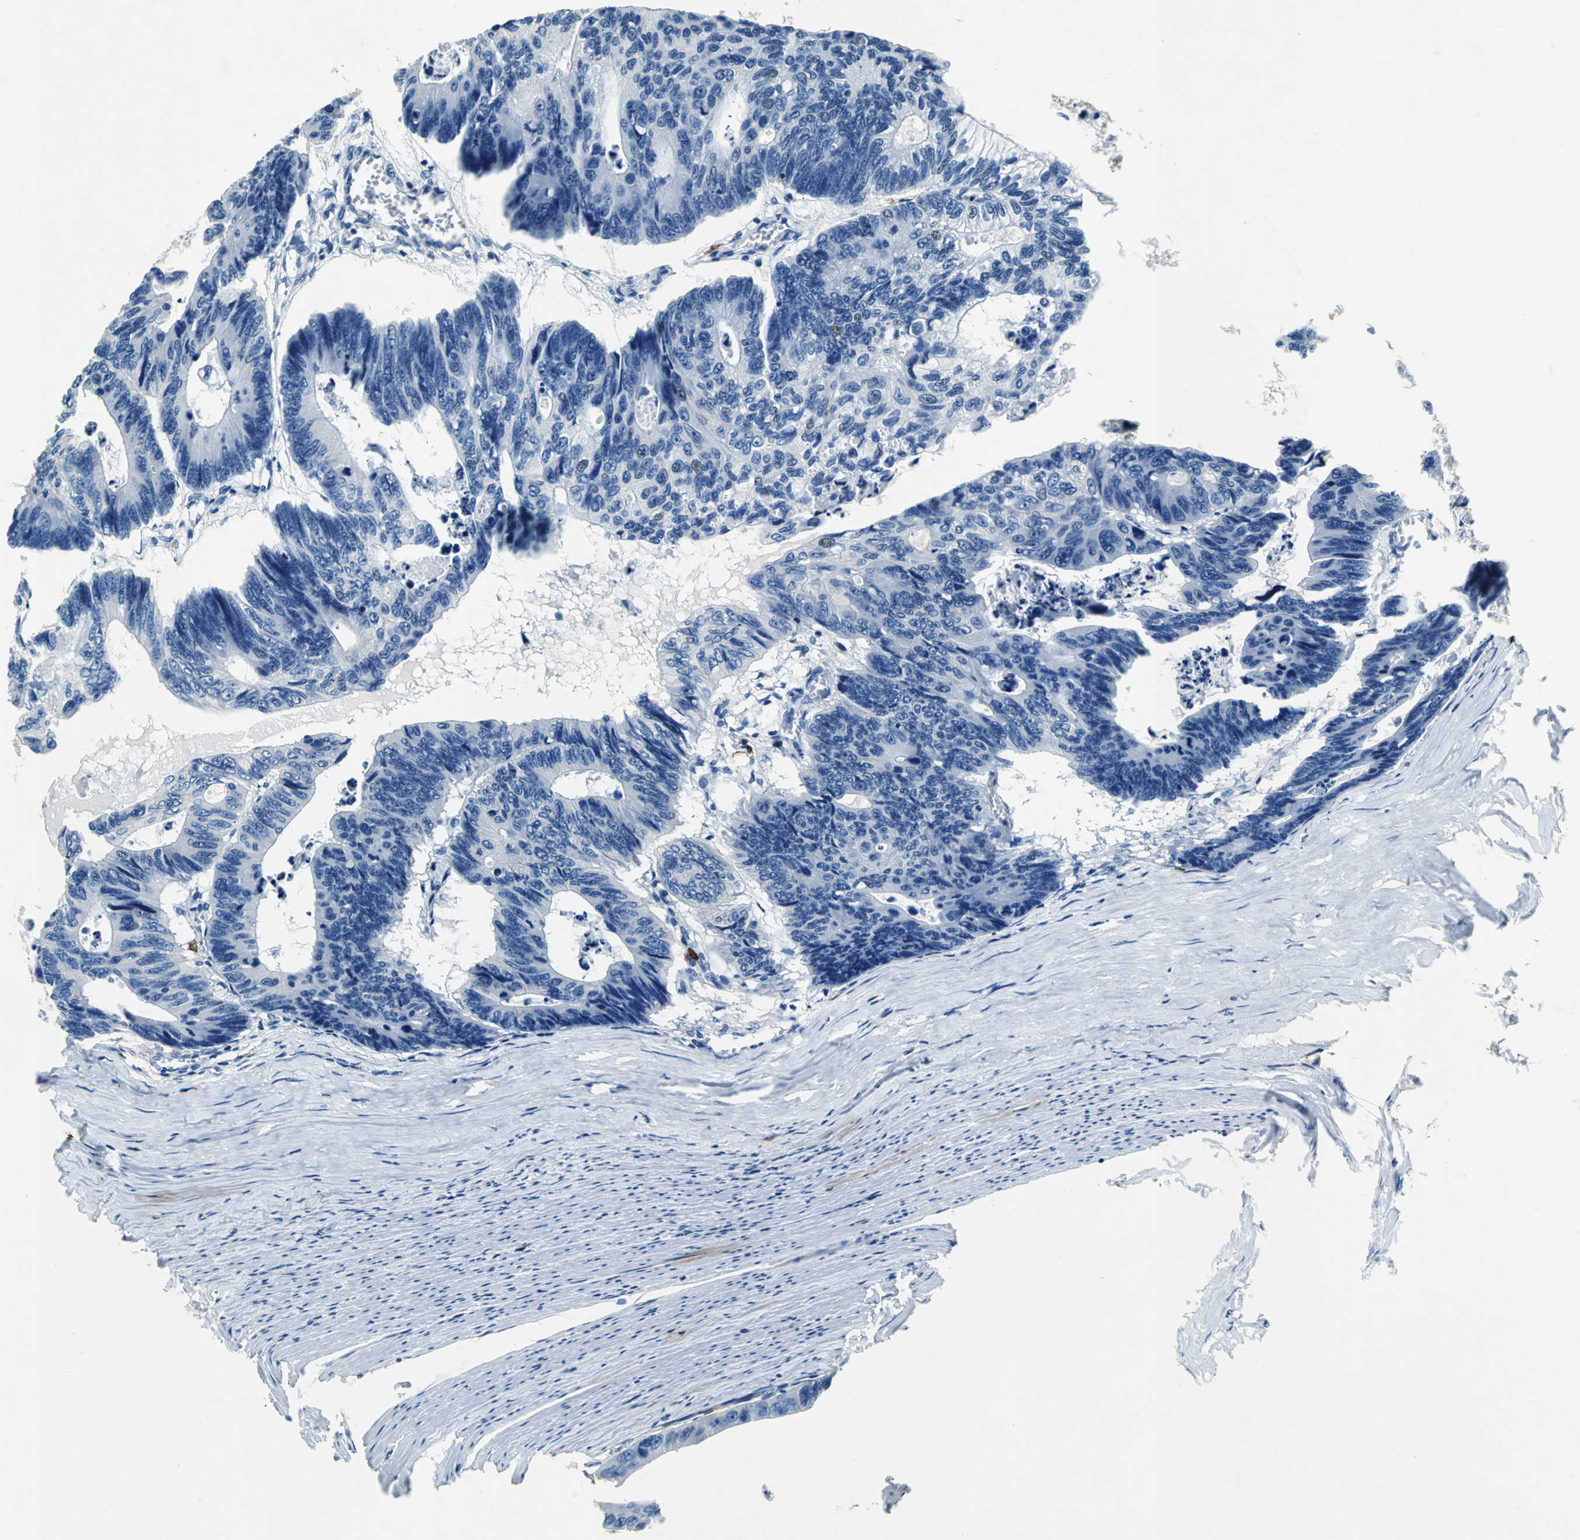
{"staining": {"intensity": "negative", "quantity": "none", "location": "none"}, "tissue": "colorectal cancer", "cell_type": "Tumor cells", "image_type": "cancer", "snomed": [{"axis": "morphology", "description": "Adenocarcinoma, NOS"}, {"axis": "topography", "description": "Colon"}], "caption": "Immunohistochemical staining of human colorectal cancer shows no significant positivity in tumor cells. (DAB (3,3'-diaminobenzidine) immunohistochemistry, high magnification).", "gene": "RPS13", "patient": {"sex": "female", "age": 55}}